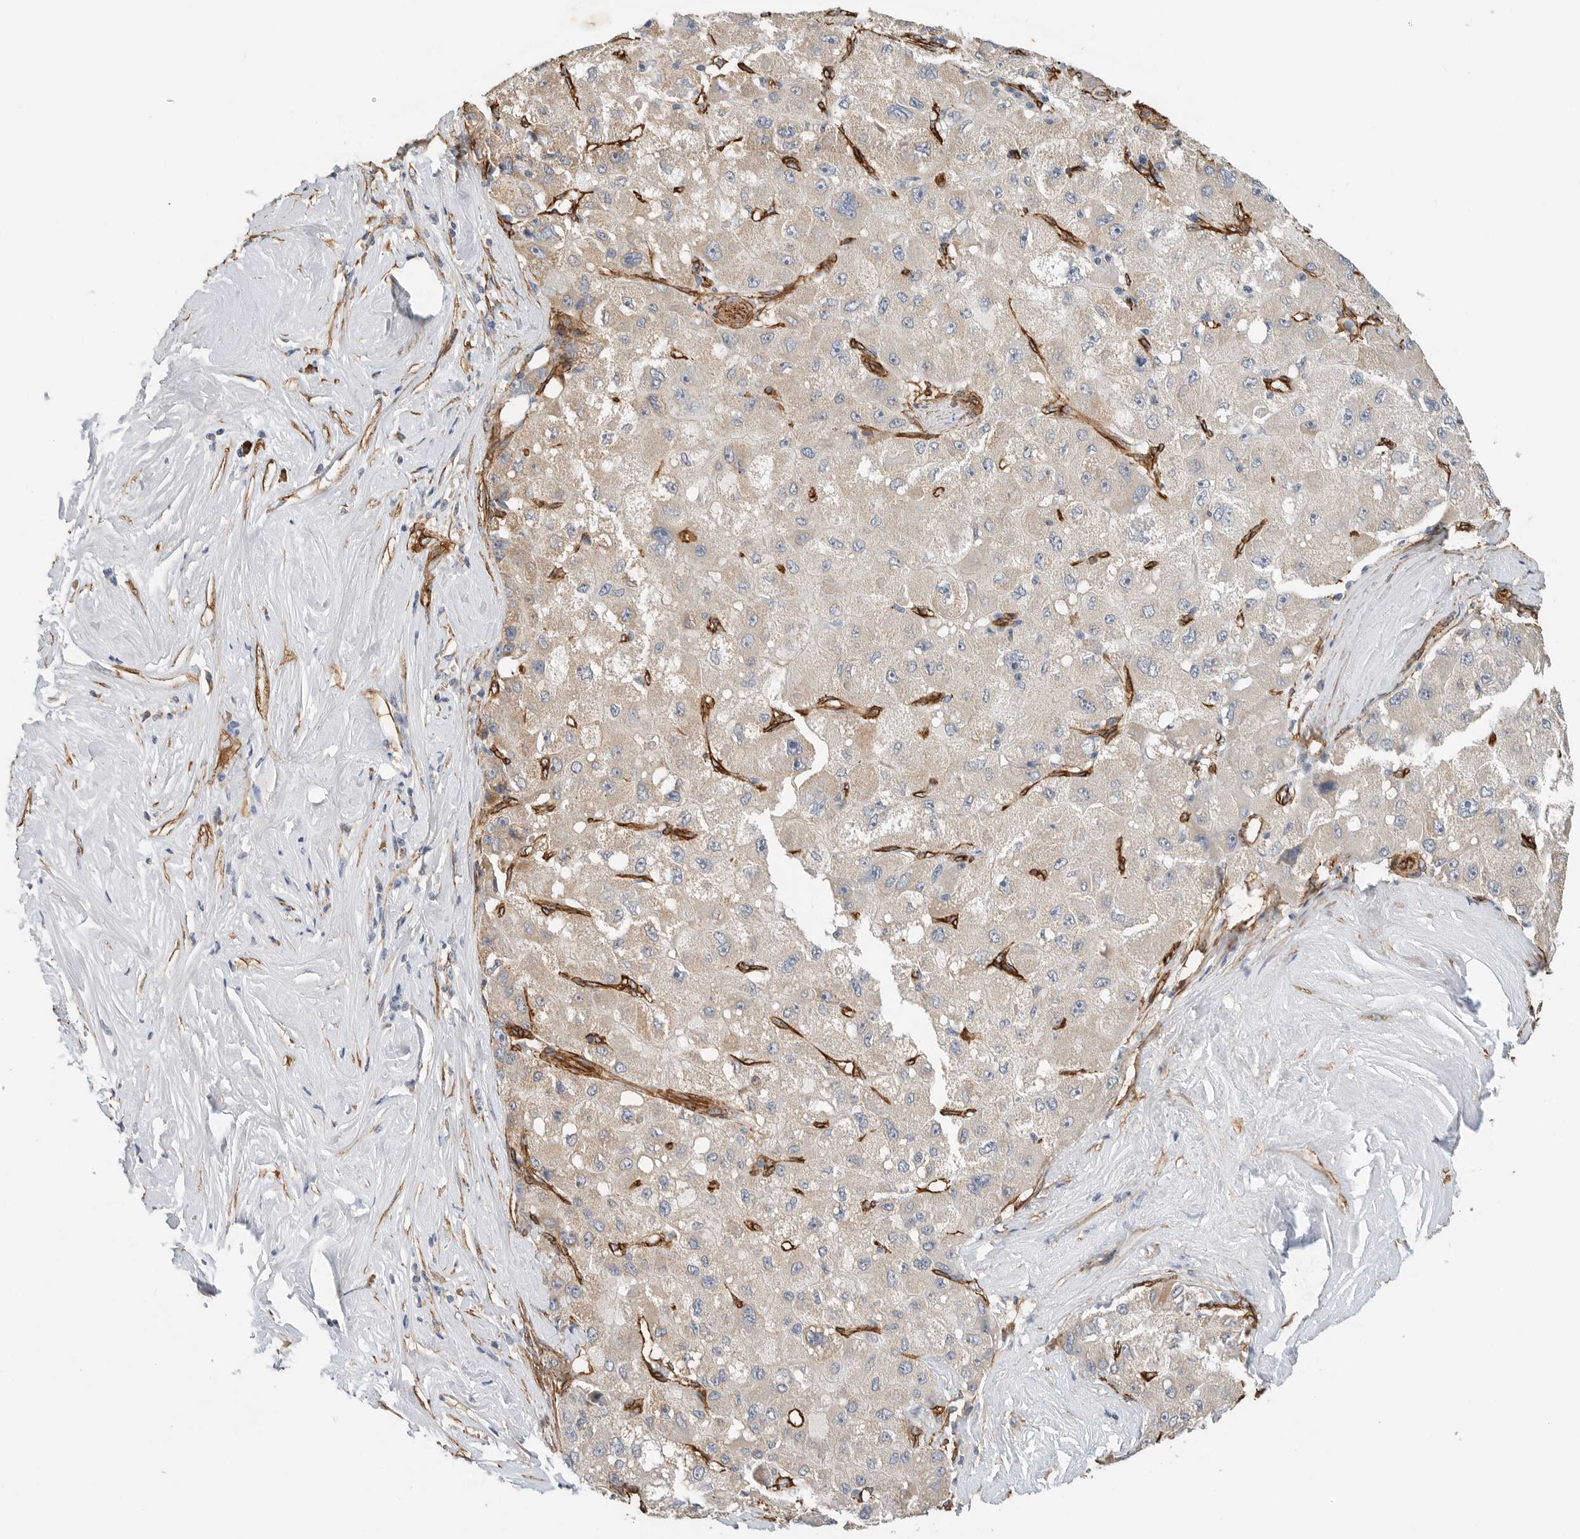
{"staining": {"intensity": "negative", "quantity": "none", "location": "none"}, "tissue": "liver cancer", "cell_type": "Tumor cells", "image_type": "cancer", "snomed": [{"axis": "morphology", "description": "Carcinoma, Hepatocellular, NOS"}, {"axis": "topography", "description": "Liver"}], "caption": "There is no significant expression in tumor cells of hepatocellular carcinoma (liver).", "gene": "JMJD4", "patient": {"sex": "male", "age": 80}}